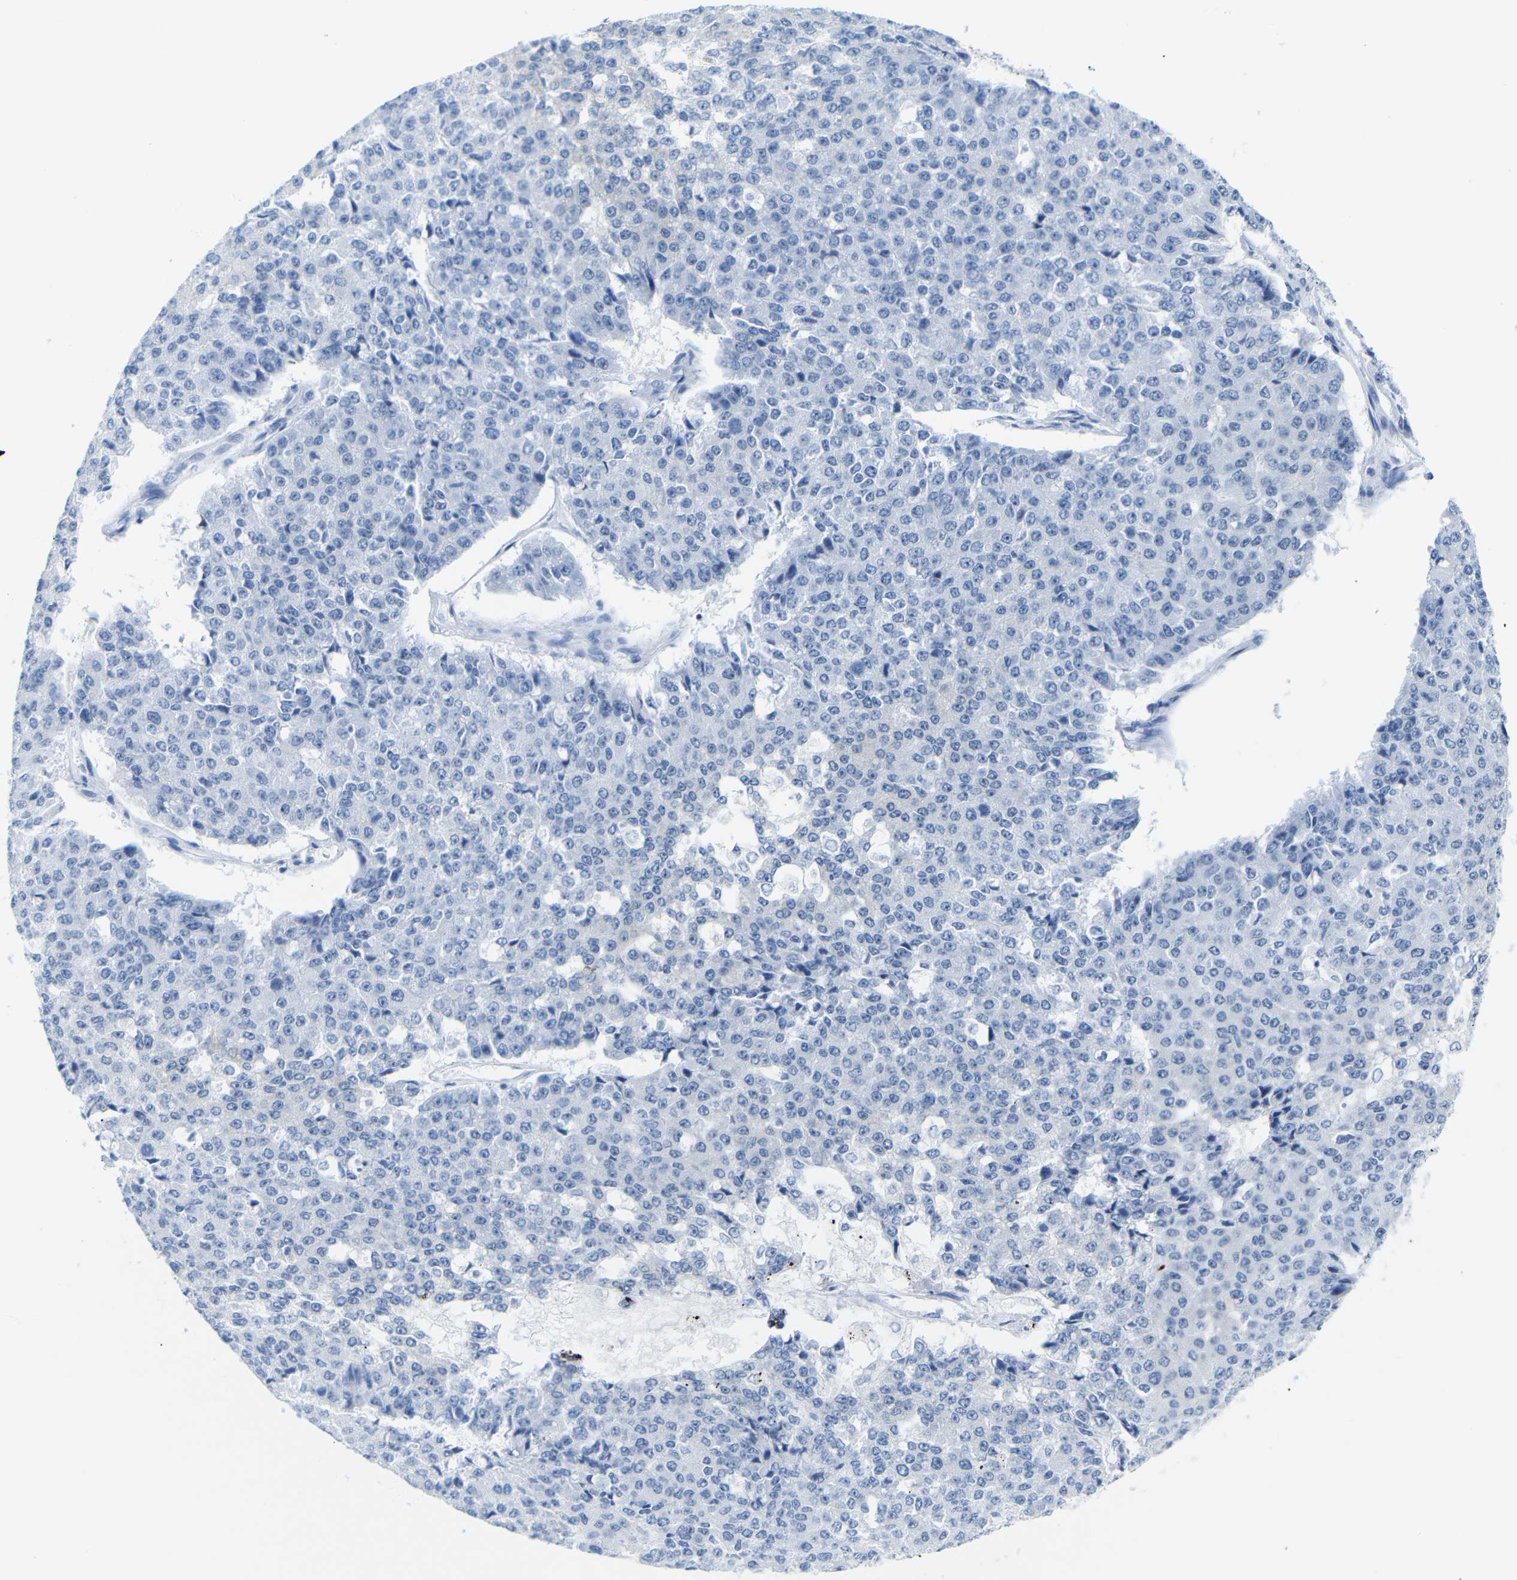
{"staining": {"intensity": "negative", "quantity": "none", "location": "none"}, "tissue": "pancreatic cancer", "cell_type": "Tumor cells", "image_type": "cancer", "snomed": [{"axis": "morphology", "description": "Adenocarcinoma, NOS"}, {"axis": "topography", "description": "Pancreas"}], "caption": "Immunohistochemistry (IHC) histopathology image of neoplastic tissue: human pancreatic cancer (adenocarcinoma) stained with DAB displays no significant protein positivity in tumor cells. (IHC, brightfield microscopy, high magnification).", "gene": "DYNAP", "patient": {"sex": "male", "age": 50}}